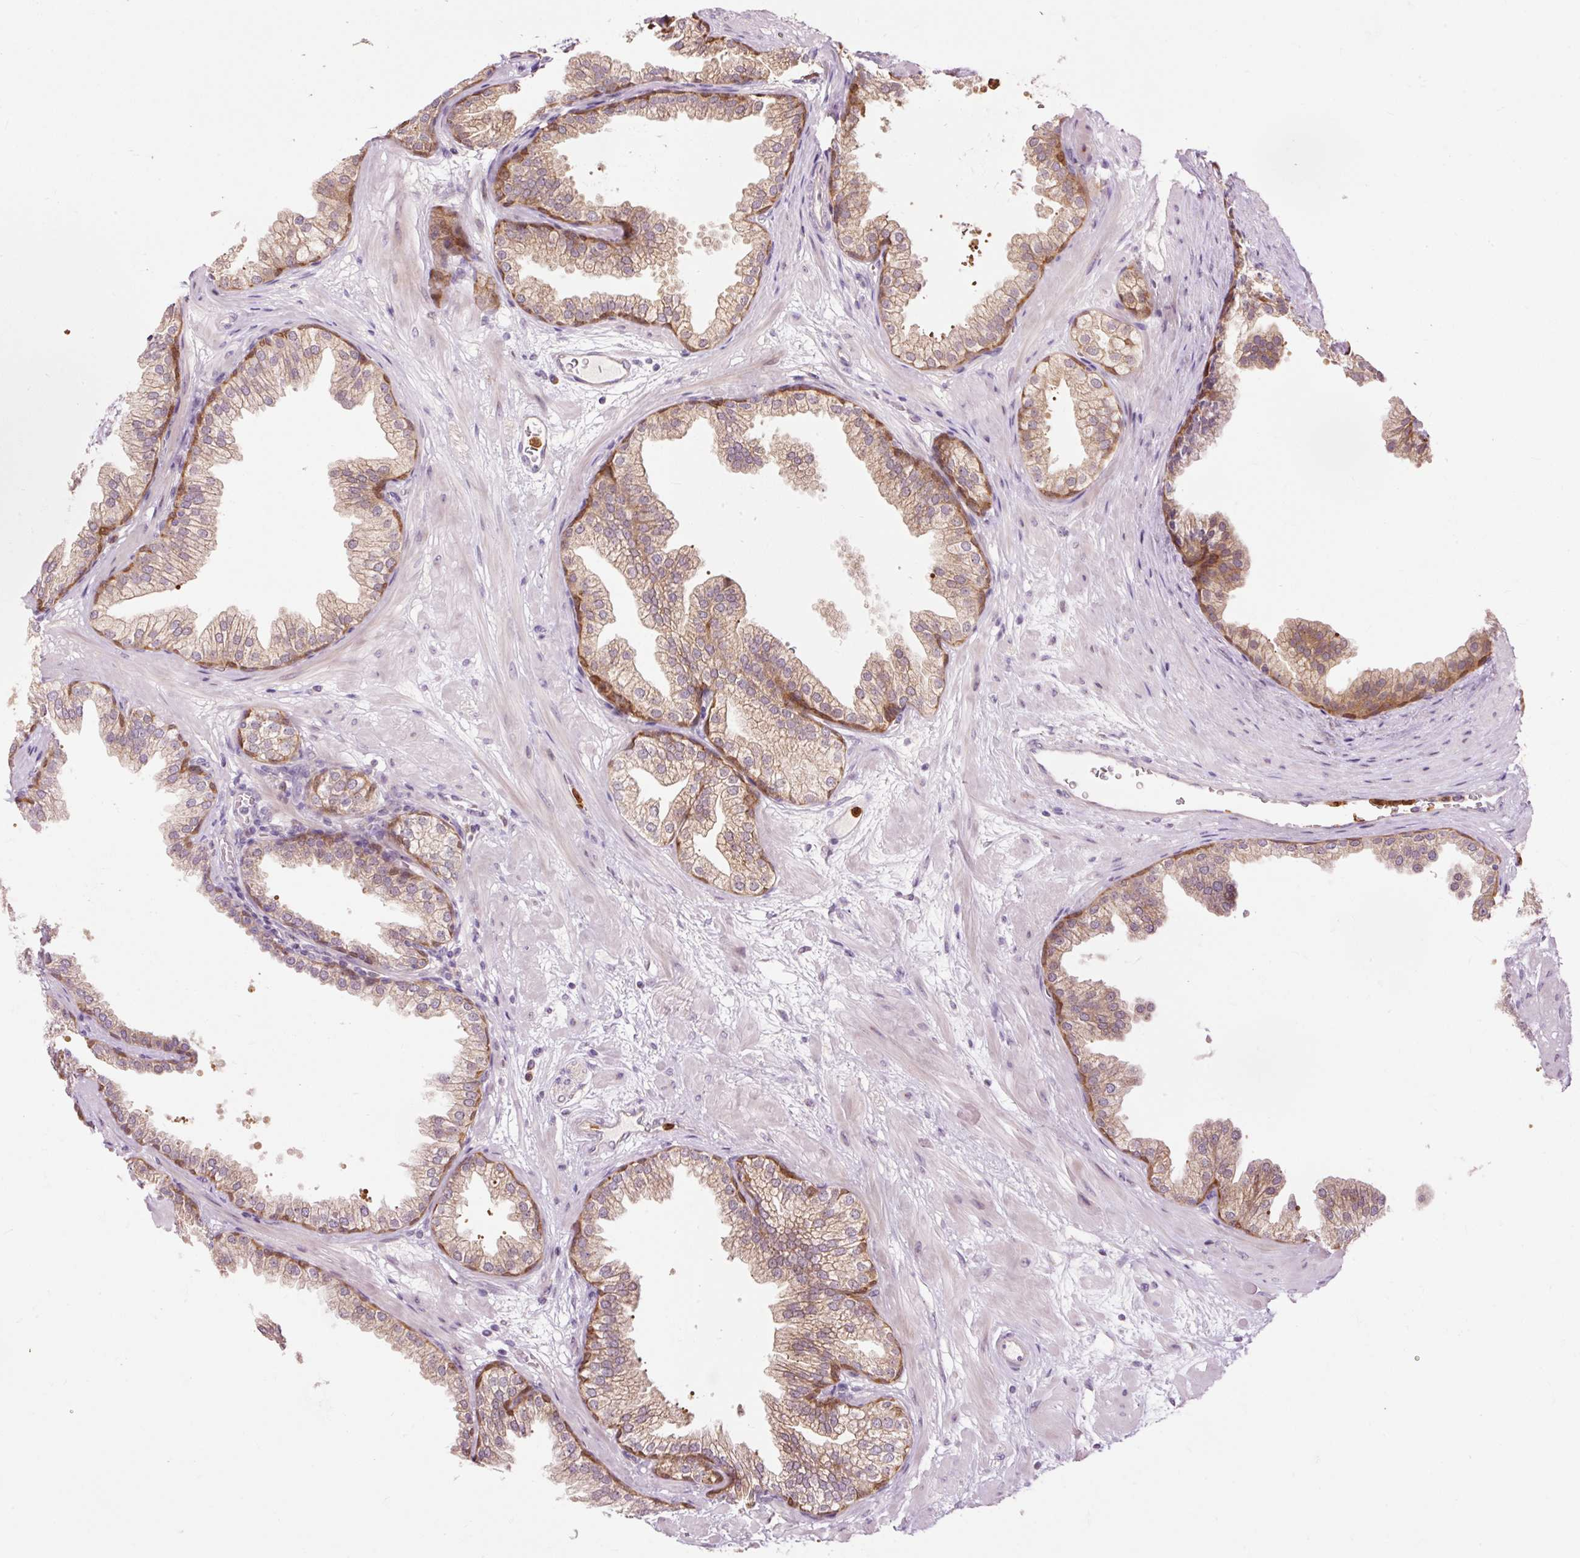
{"staining": {"intensity": "moderate", "quantity": ">75%", "location": "cytoplasmic/membranous"}, "tissue": "prostate", "cell_type": "Glandular cells", "image_type": "normal", "snomed": [{"axis": "morphology", "description": "Normal tissue, NOS"}, {"axis": "topography", "description": "Prostate"}], "caption": "A brown stain shows moderate cytoplasmic/membranous expression of a protein in glandular cells of unremarkable prostate. The staining was performed using DAB (3,3'-diaminobenzidine), with brown indicating positive protein expression. Nuclei are stained blue with hematoxylin.", "gene": "PRDX5", "patient": {"sex": "male", "age": 37}}